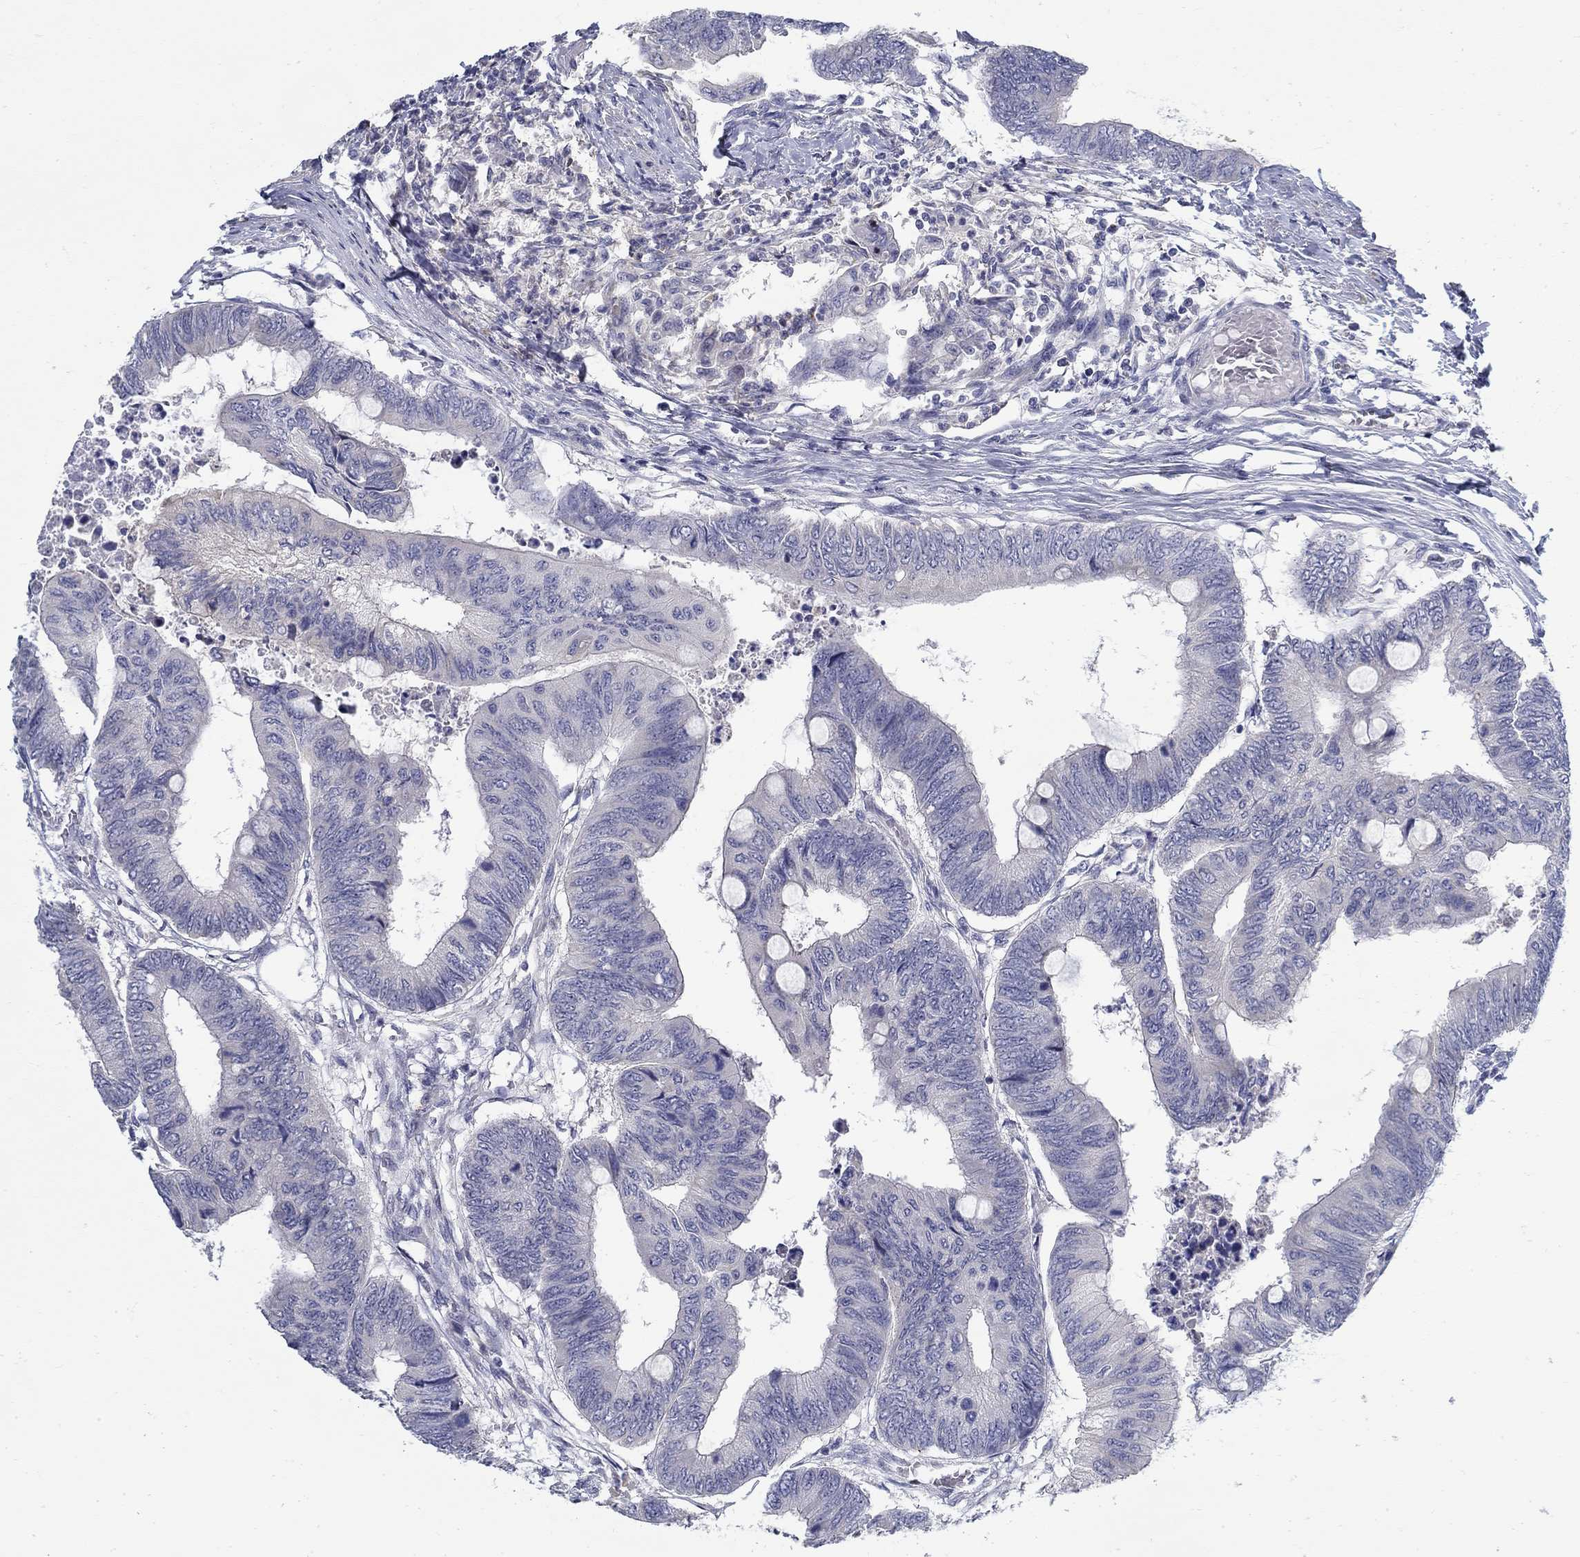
{"staining": {"intensity": "negative", "quantity": "none", "location": "none"}, "tissue": "colorectal cancer", "cell_type": "Tumor cells", "image_type": "cancer", "snomed": [{"axis": "morphology", "description": "Normal tissue, NOS"}, {"axis": "morphology", "description": "Adenocarcinoma, NOS"}, {"axis": "topography", "description": "Rectum"}, {"axis": "topography", "description": "Peripheral nerve tissue"}], "caption": "Tumor cells show no significant protein staining in colorectal cancer. Brightfield microscopy of IHC stained with DAB (3,3'-diaminobenzidine) (brown) and hematoxylin (blue), captured at high magnification.", "gene": "ABCA4", "patient": {"sex": "male", "age": 92}}